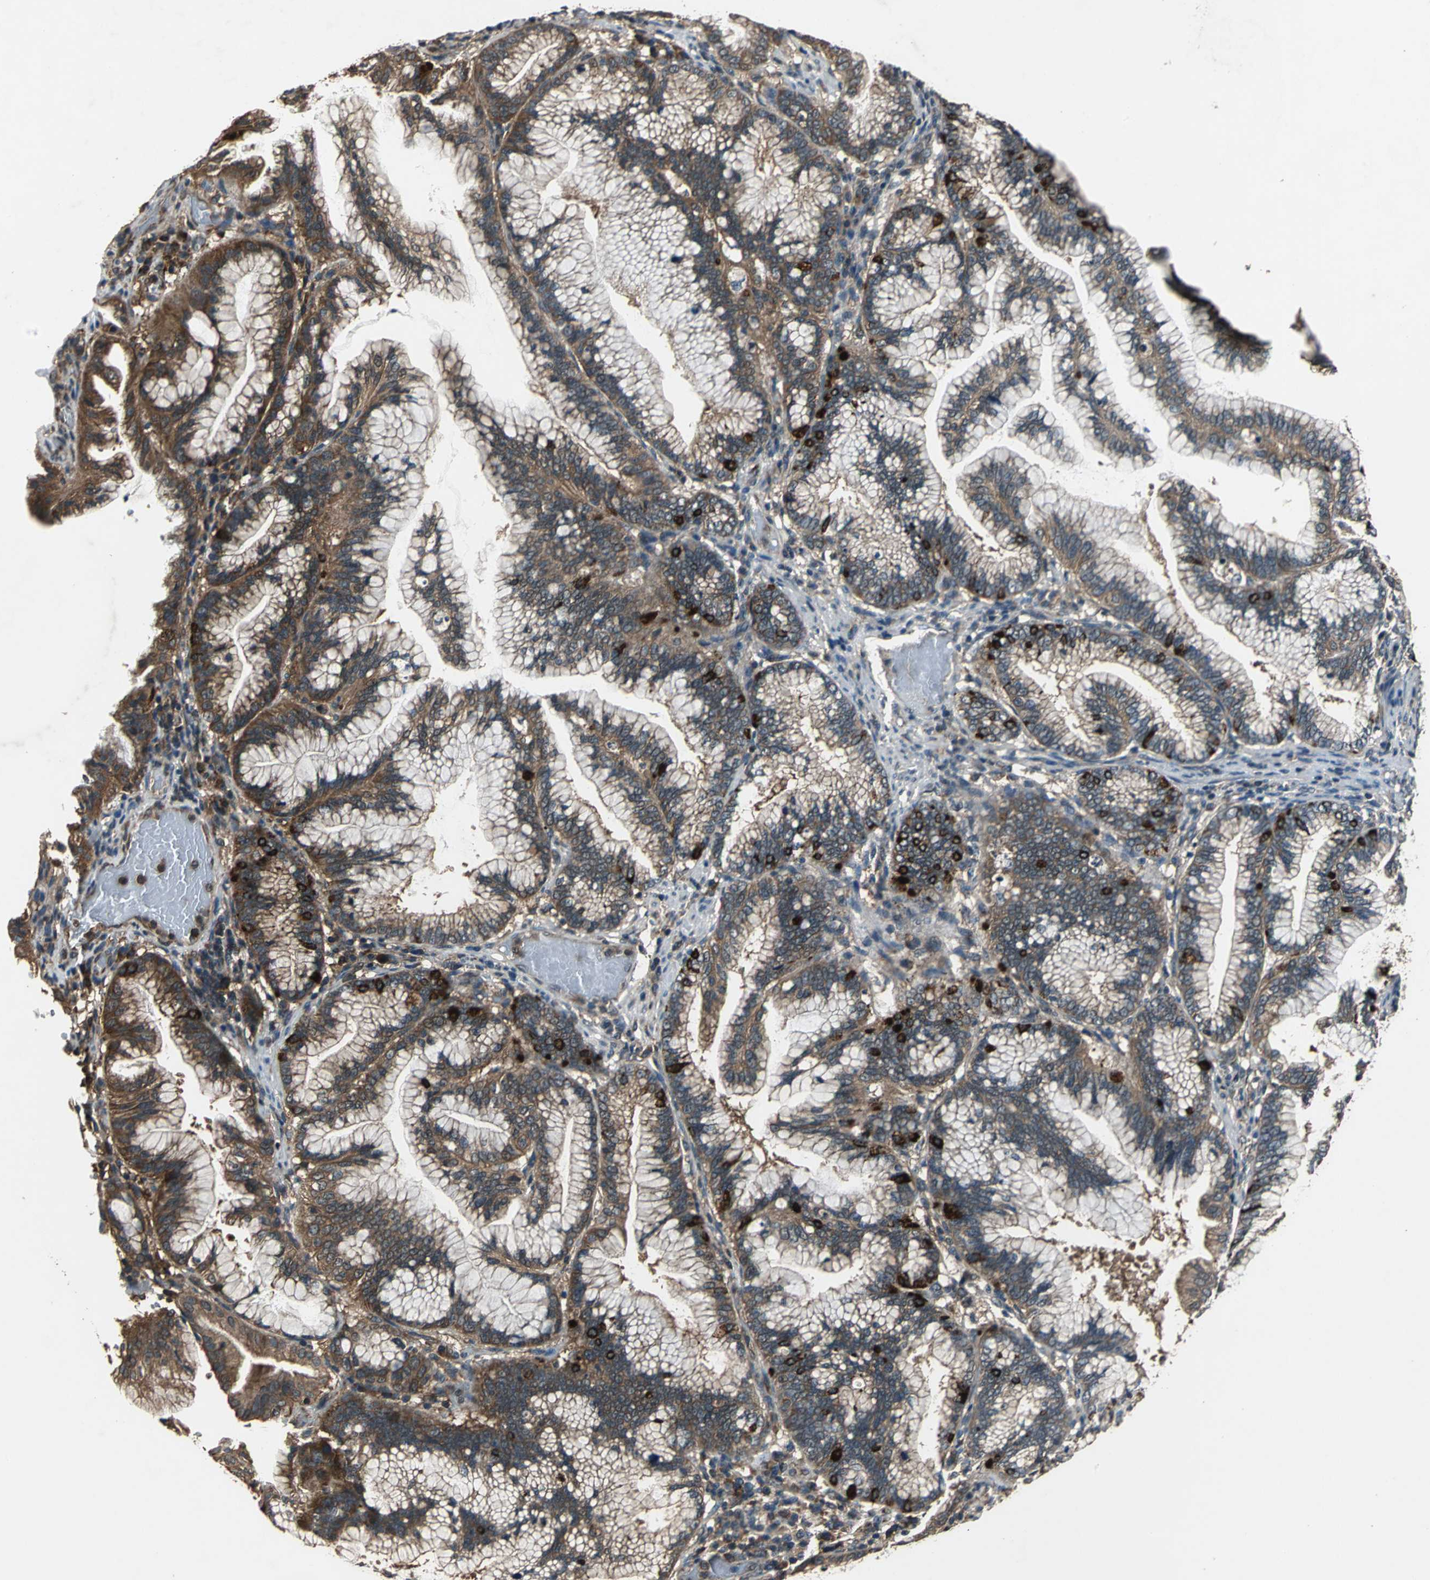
{"staining": {"intensity": "strong", "quantity": ">75%", "location": "cytoplasmic/membranous"}, "tissue": "pancreatic cancer", "cell_type": "Tumor cells", "image_type": "cancer", "snomed": [{"axis": "morphology", "description": "Adenocarcinoma, NOS"}, {"axis": "topography", "description": "Pancreas"}], "caption": "Immunohistochemistry of pancreatic adenocarcinoma shows high levels of strong cytoplasmic/membranous expression in approximately >75% of tumor cells.", "gene": "ZNF608", "patient": {"sex": "female", "age": 64}}